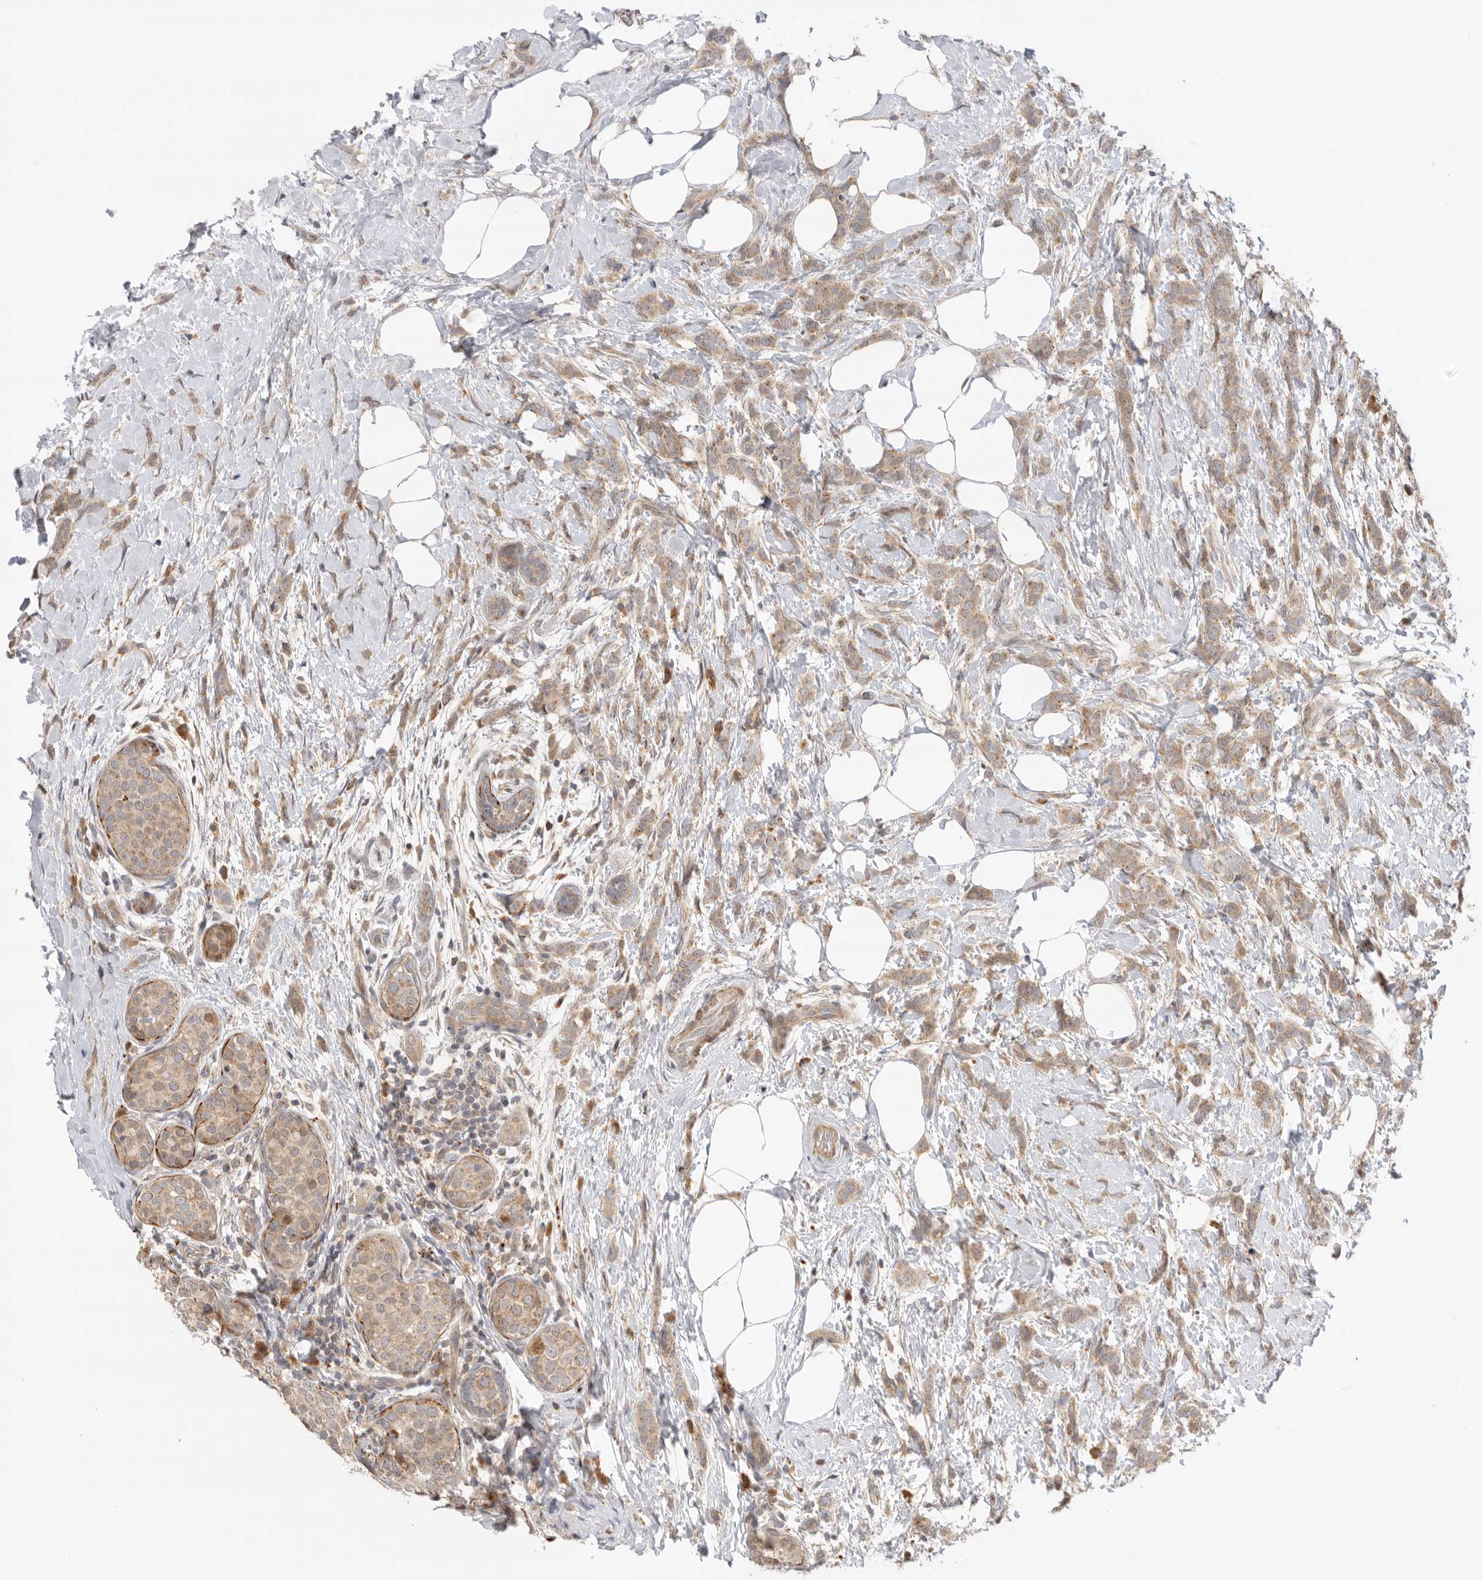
{"staining": {"intensity": "weak", "quantity": ">75%", "location": "cytoplasmic/membranous"}, "tissue": "breast cancer", "cell_type": "Tumor cells", "image_type": "cancer", "snomed": [{"axis": "morphology", "description": "Lobular carcinoma, in situ"}, {"axis": "morphology", "description": "Lobular carcinoma"}, {"axis": "topography", "description": "Breast"}], "caption": "Tumor cells display low levels of weak cytoplasmic/membranous expression in approximately >75% of cells in breast cancer (lobular carcinoma in situ). (DAB IHC, brown staining for protein, blue staining for nuclei).", "gene": "GNE", "patient": {"sex": "female", "age": 41}}